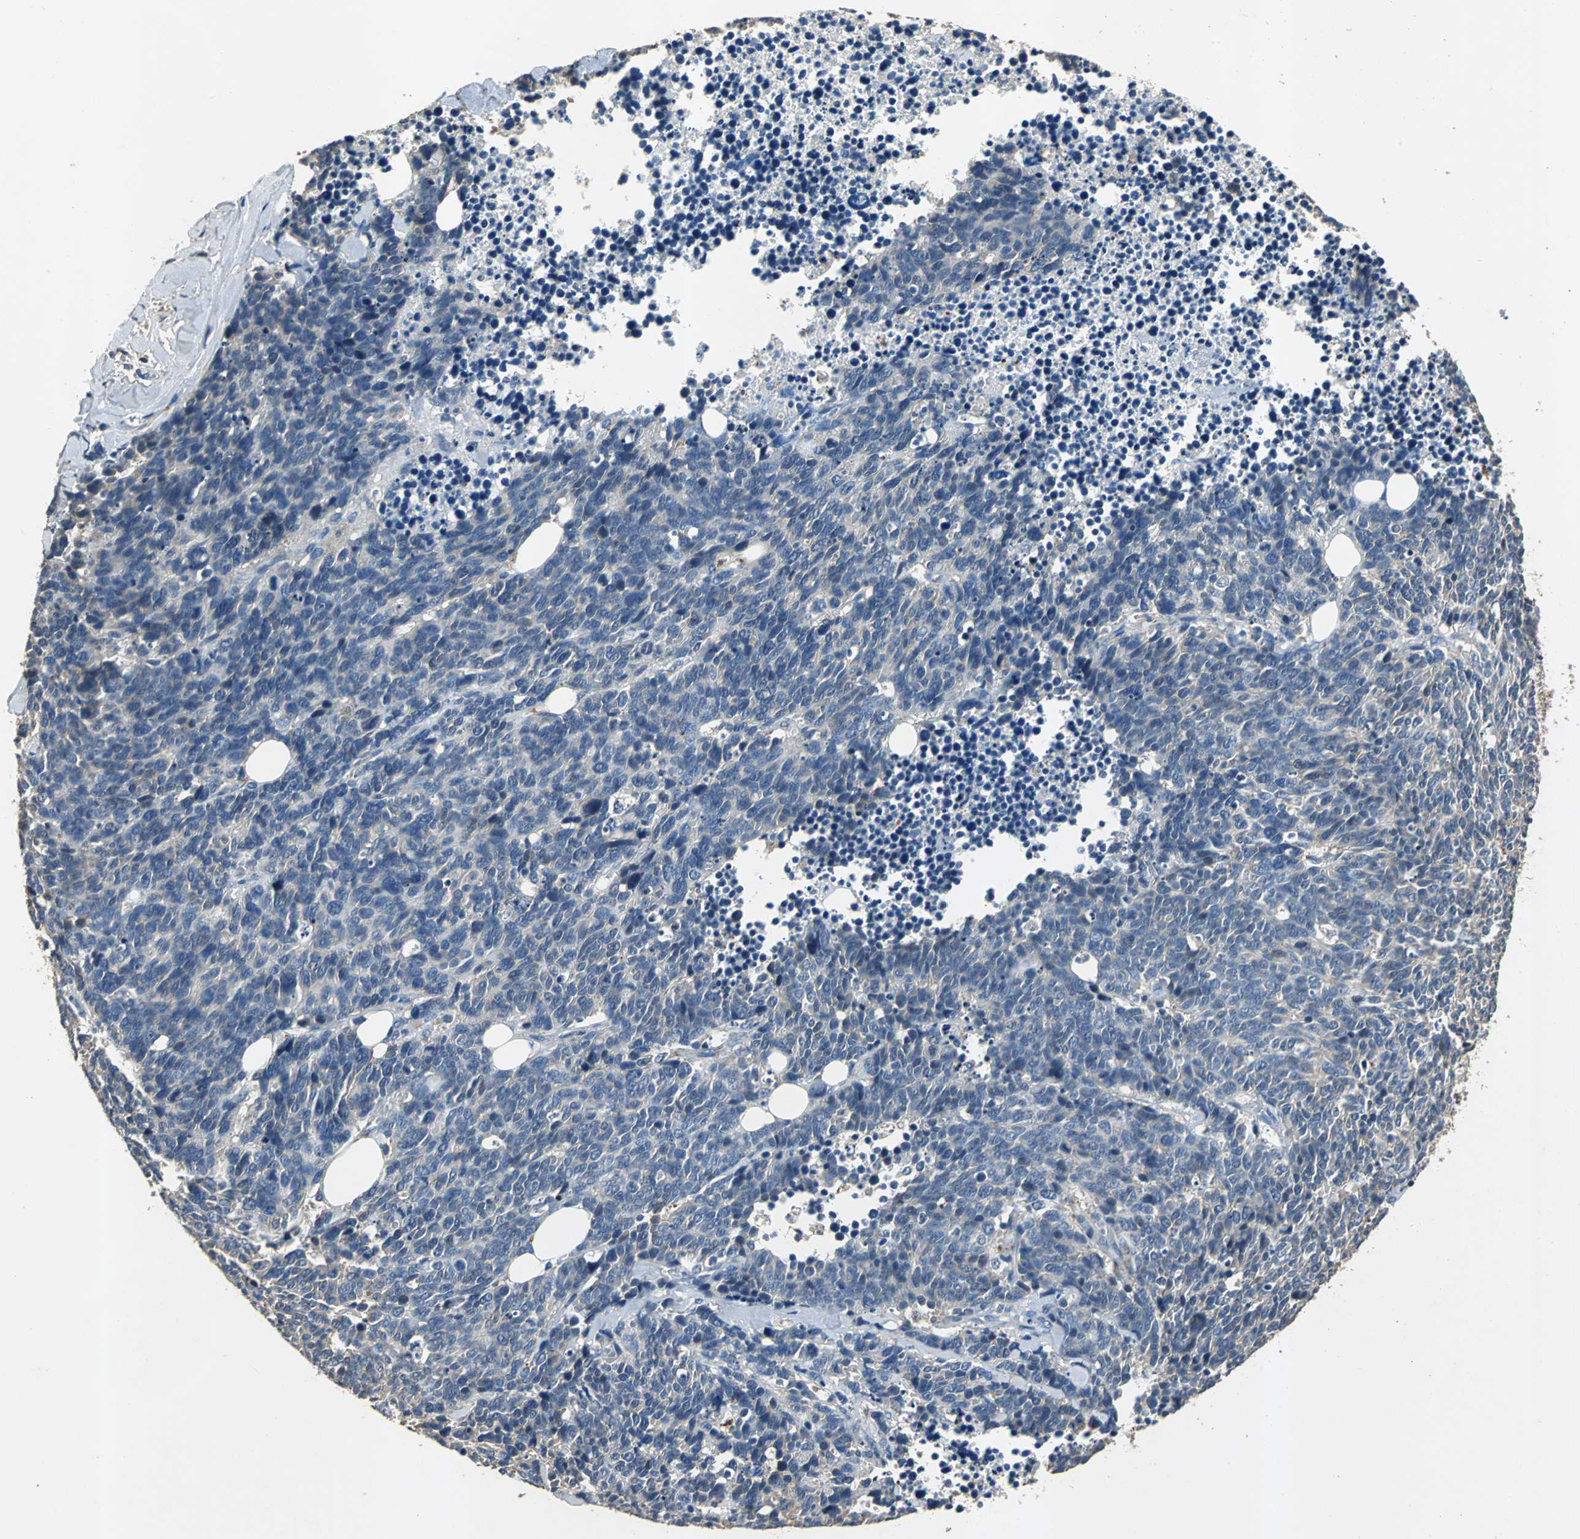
{"staining": {"intensity": "negative", "quantity": "none", "location": "none"}, "tissue": "lung cancer", "cell_type": "Tumor cells", "image_type": "cancer", "snomed": [{"axis": "morphology", "description": "Neoplasm, malignant, NOS"}, {"axis": "topography", "description": "Lung"}], "caption": "Immunohistochemical staining of lung malignant neoplasm exhibits no significant expression in tumor cells.", "gene": "OCLN", "patient": {"sex": "female", "age": 58}}